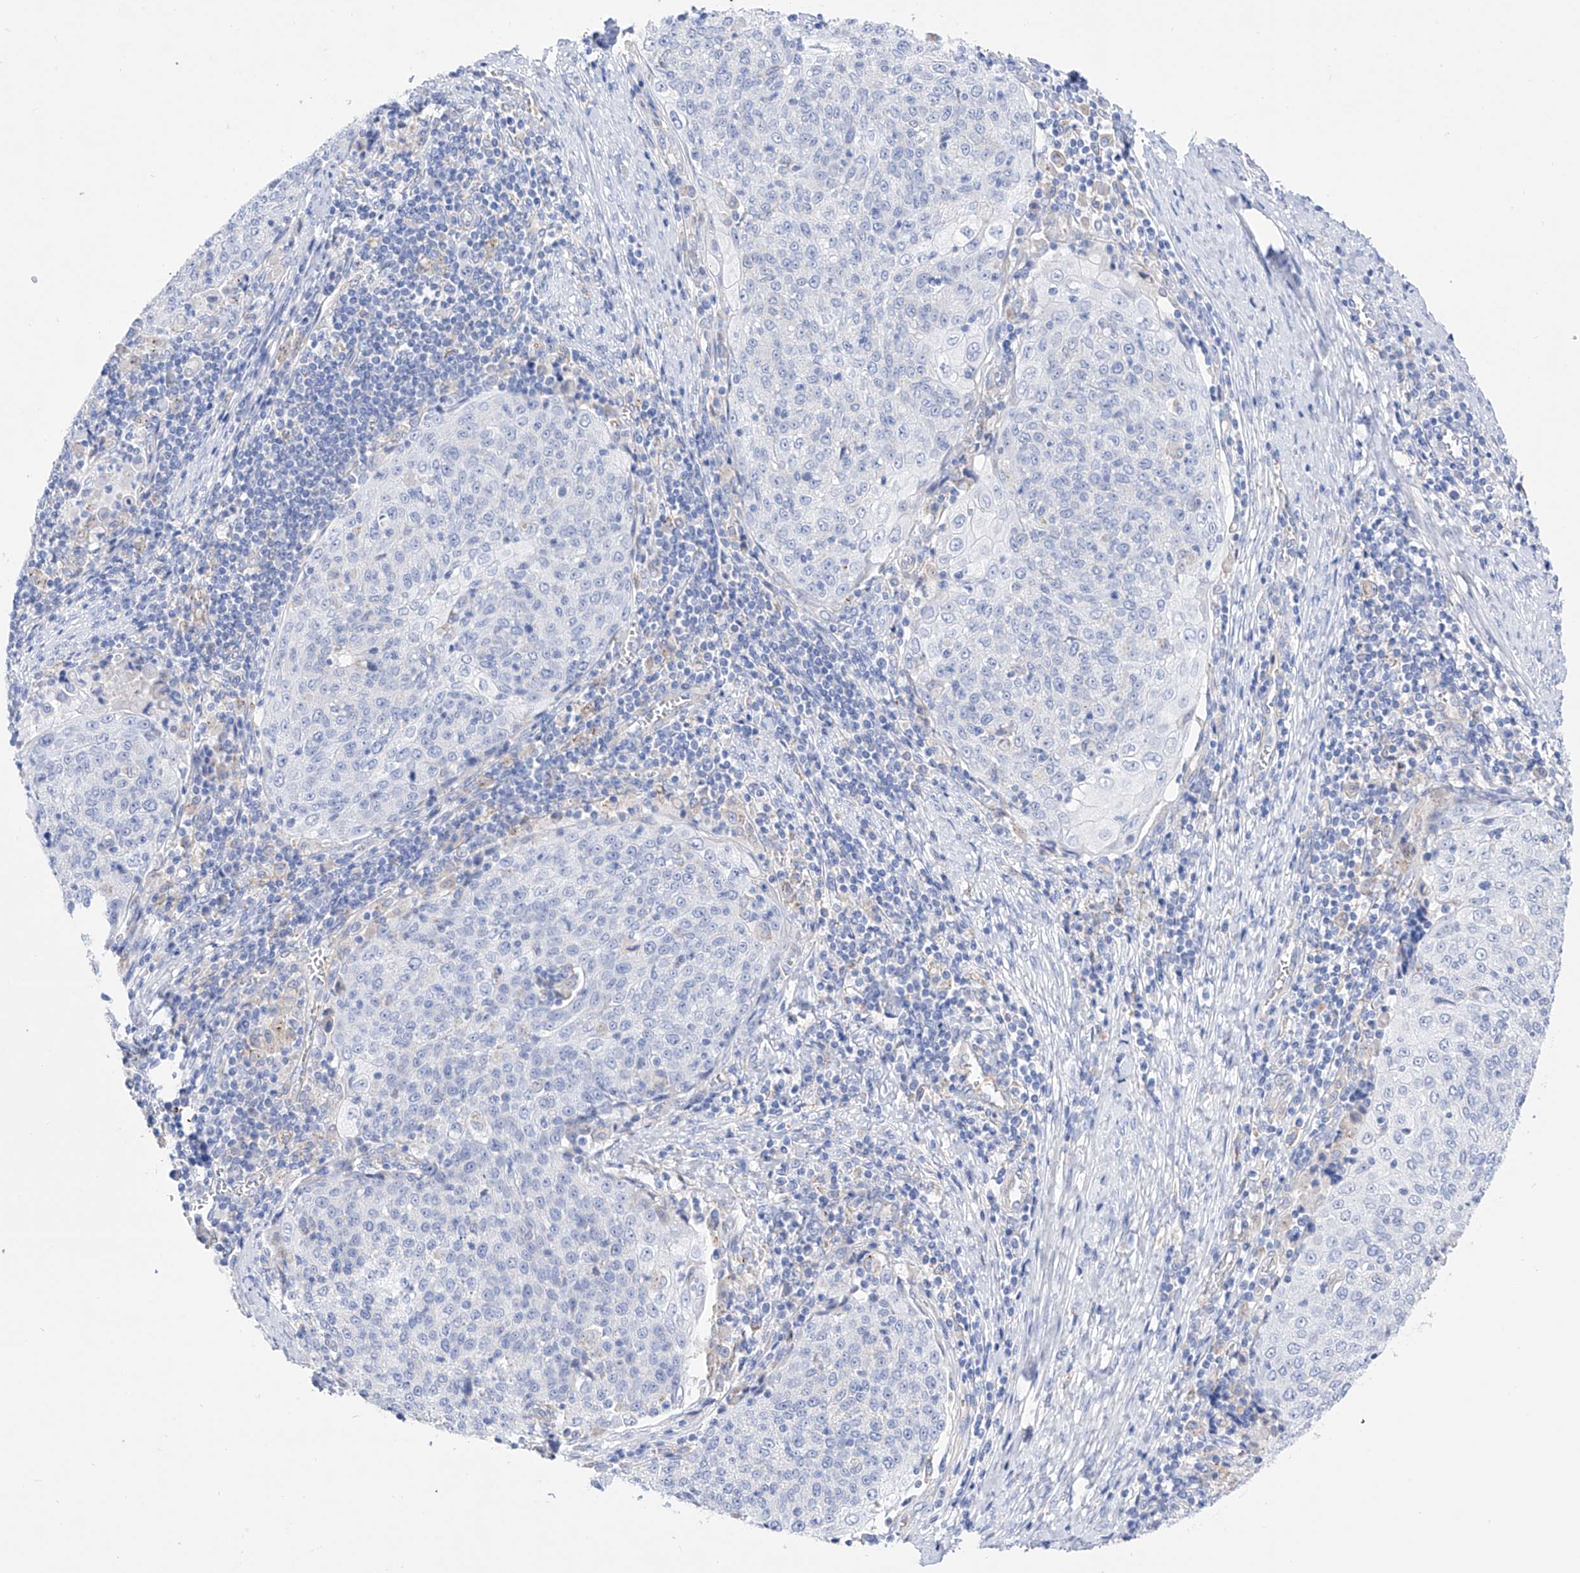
{"staining": {"intensity": "negative", "quantity": "none", "location": "none"}, "tissue": "cervical cancer", "cell_type": "Tumor cells", "image_type": "cancer", "snomed": [{"axis": "morphology", "description": "Squamous cell carcinoma, NOS"}, {"axis": "topography", "description": "Cervix"}], "caption": "Cervical cancer was stained to show a protein in brown. There is no significant staining in tumor cells. Brightfield microscopy of immunohistochemistry stained with DAB (3,3'-diaminobenzidine) (brown) and hematoxylin (blue), captured at high magnification.", "gene": "ZNF653", "patient": {"sex": "female", "age": 48}}